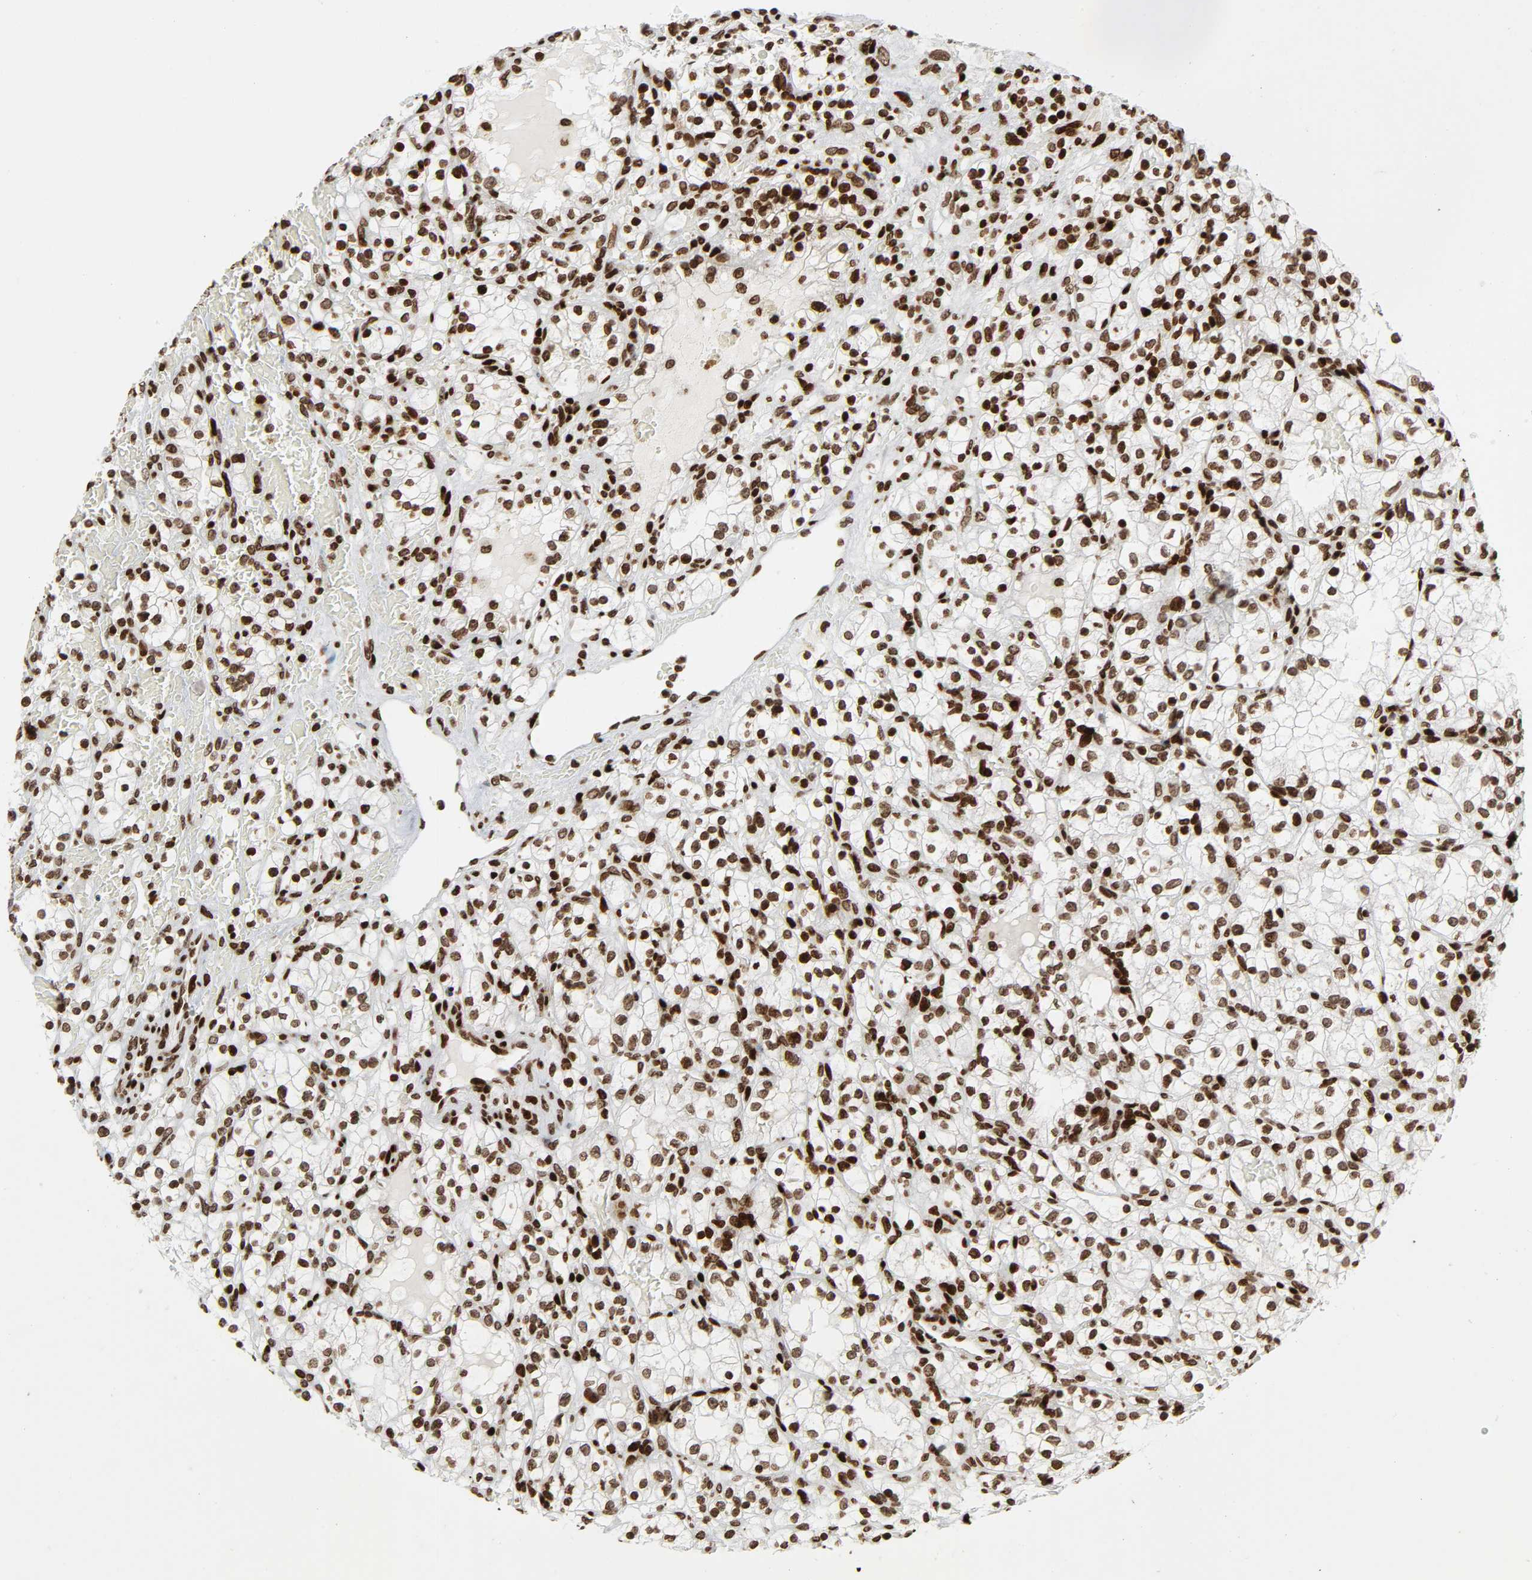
{"staining": {"intensity": "moderate", "quantity": ">75%", "location": "nuclear"}, "tissue": "renal cancer", "cell_type": "Tumor cells", "image_type": "cancer", "snomed": [{"axis": "morphology", "description": "Normal tissue, NOS"}, {"axis": "morphology", "description": "Adenocarcinoma, NOS"}, {"axis": "topography", "description": "Kidney"}], "caption": "Immunohistochemistry (IHC) (DAB (3,3'-diaminobenzidine)) staining of adenocarcinoma (renal) shows moderate nuclear protein expression in approximately >75% of tumor cells.", "gene": "RXRA", "patient": {"sex": "female", "age": 55}}